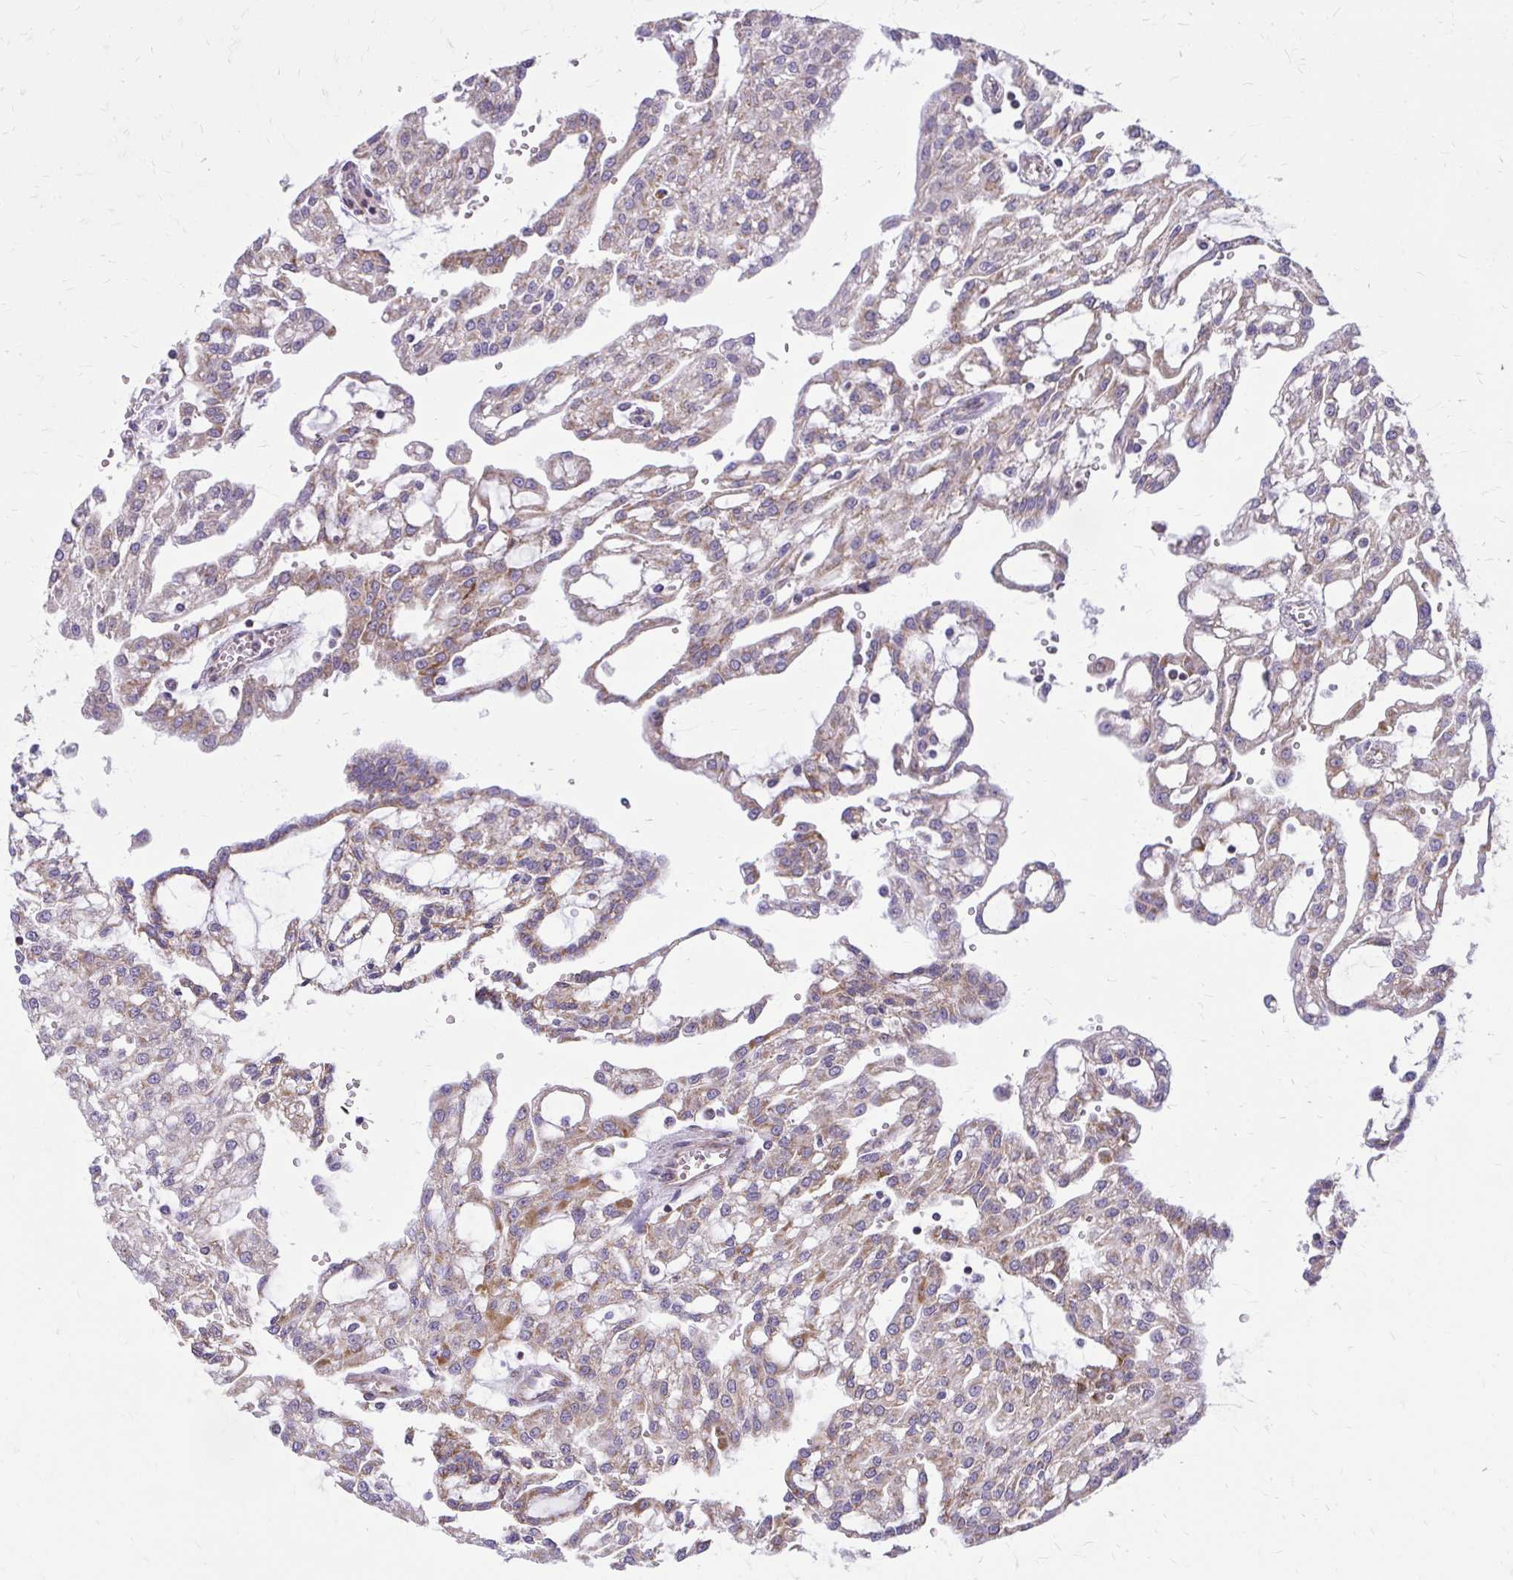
{"staining": {"intensity": "weak", "quantity": "25%-75%", "location": "cytoplasmic/membranous"}, "tissue": "renal cancer", "cell_type": "Tumor cells", "image_type": "cancer", "snomed": [{"axis": "morphology", "description": "Adenocarcinoma, NOS"}, {"axis": "topography", "description": "Kidney"}], "caption": "Protein staining of renal cancer tissue demonstrates weak cytoplasmic/membranous positivity in about 25%-75% of tumor cells.", "gene": "IFIT1", "patient": {"sex": "male", "age": 63}}